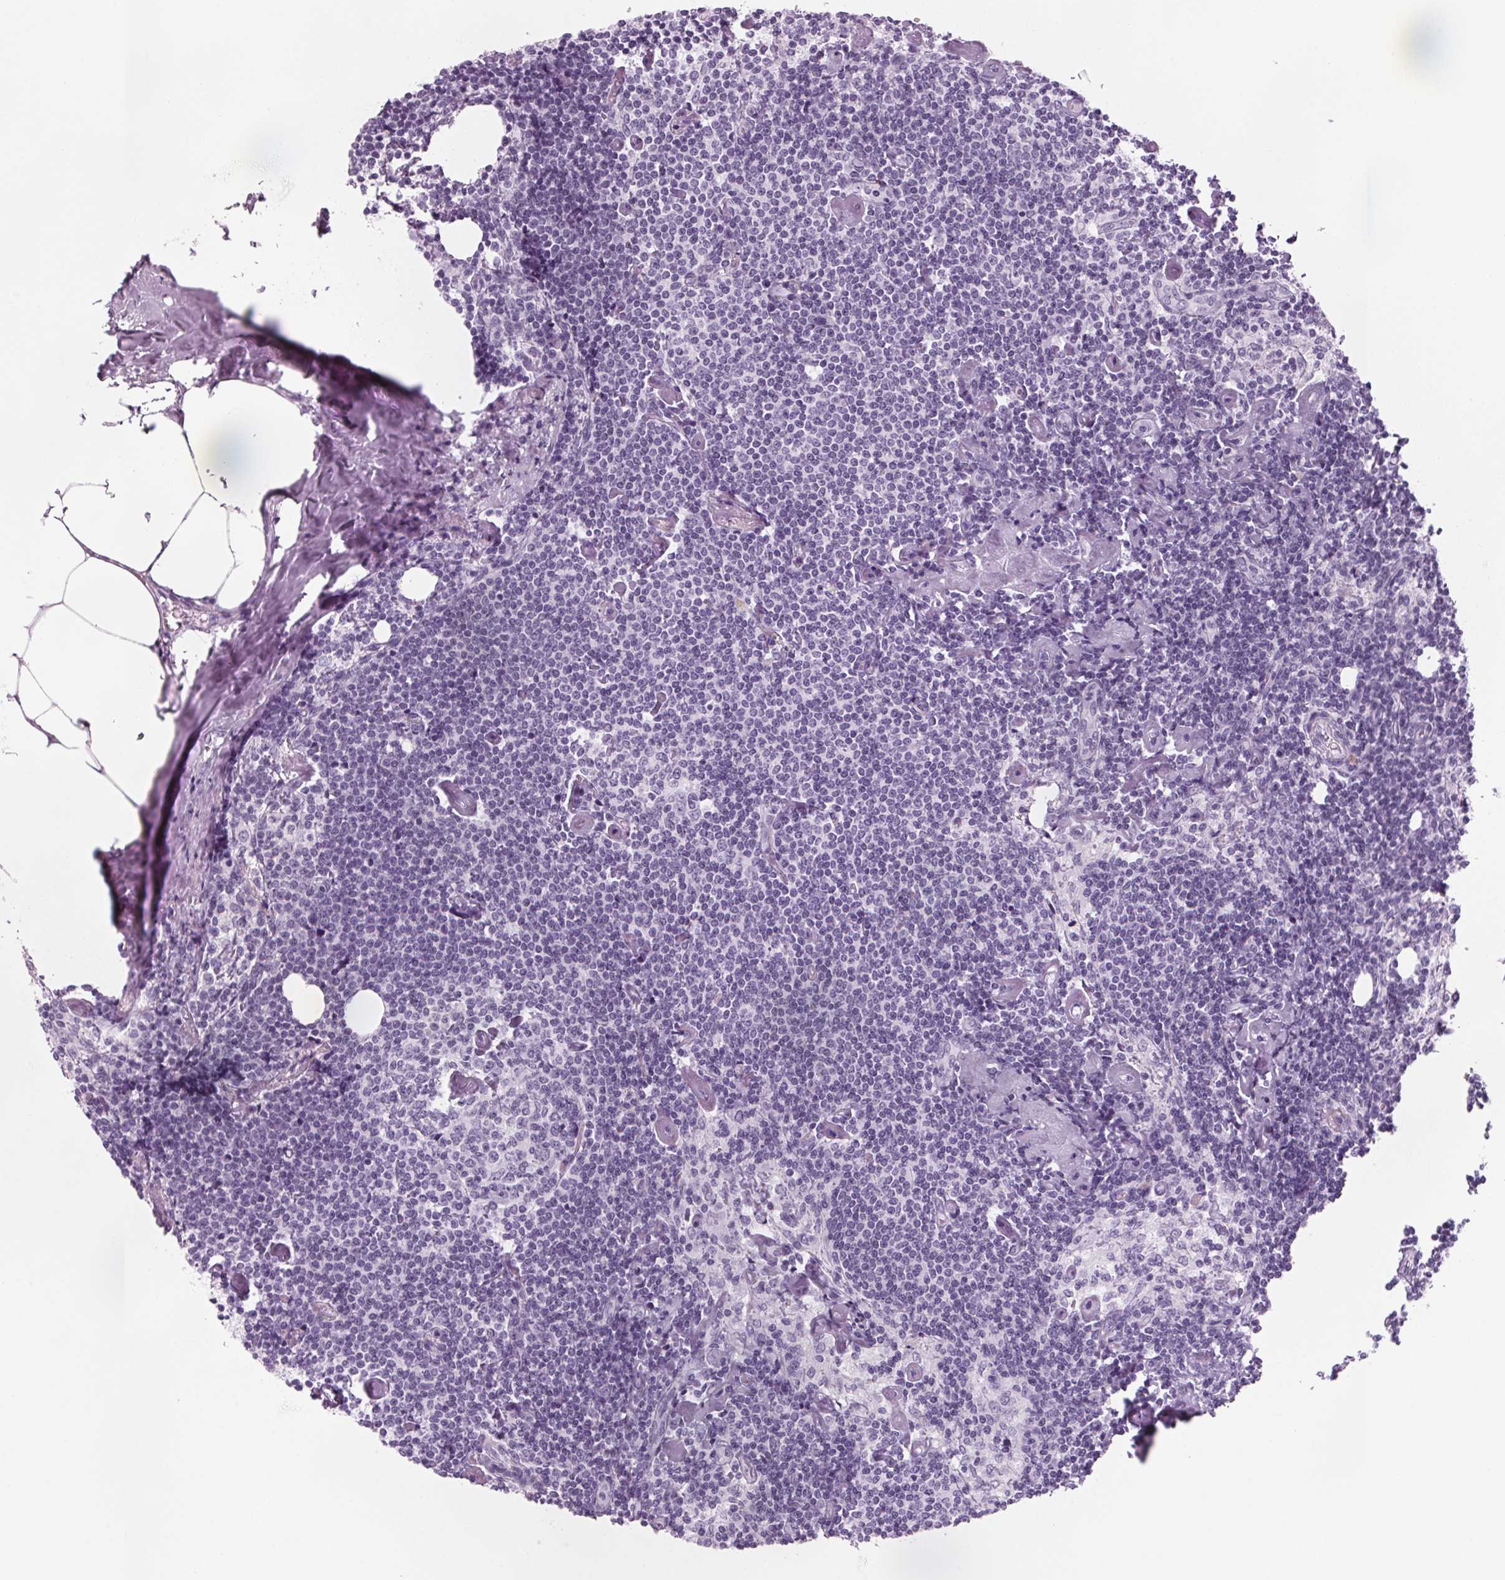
{"staining": {"intensity": "negative", "quantity": "none", "location": "none"}, "tissue": "lymph node", "cell_type": "Germinal center cells", "image_type": "normal", "snomed": [{"axis": "morphology", "description": "Normal tissue, NOS"}, {"axis": "topography", "description": "Lymph node"}], "caption": "Protein analysis of benign lymph node displays no significant expression in germinal center cells.", "gene": "DNTTIP2", "patient": {"sex": "female", "age": 69}}